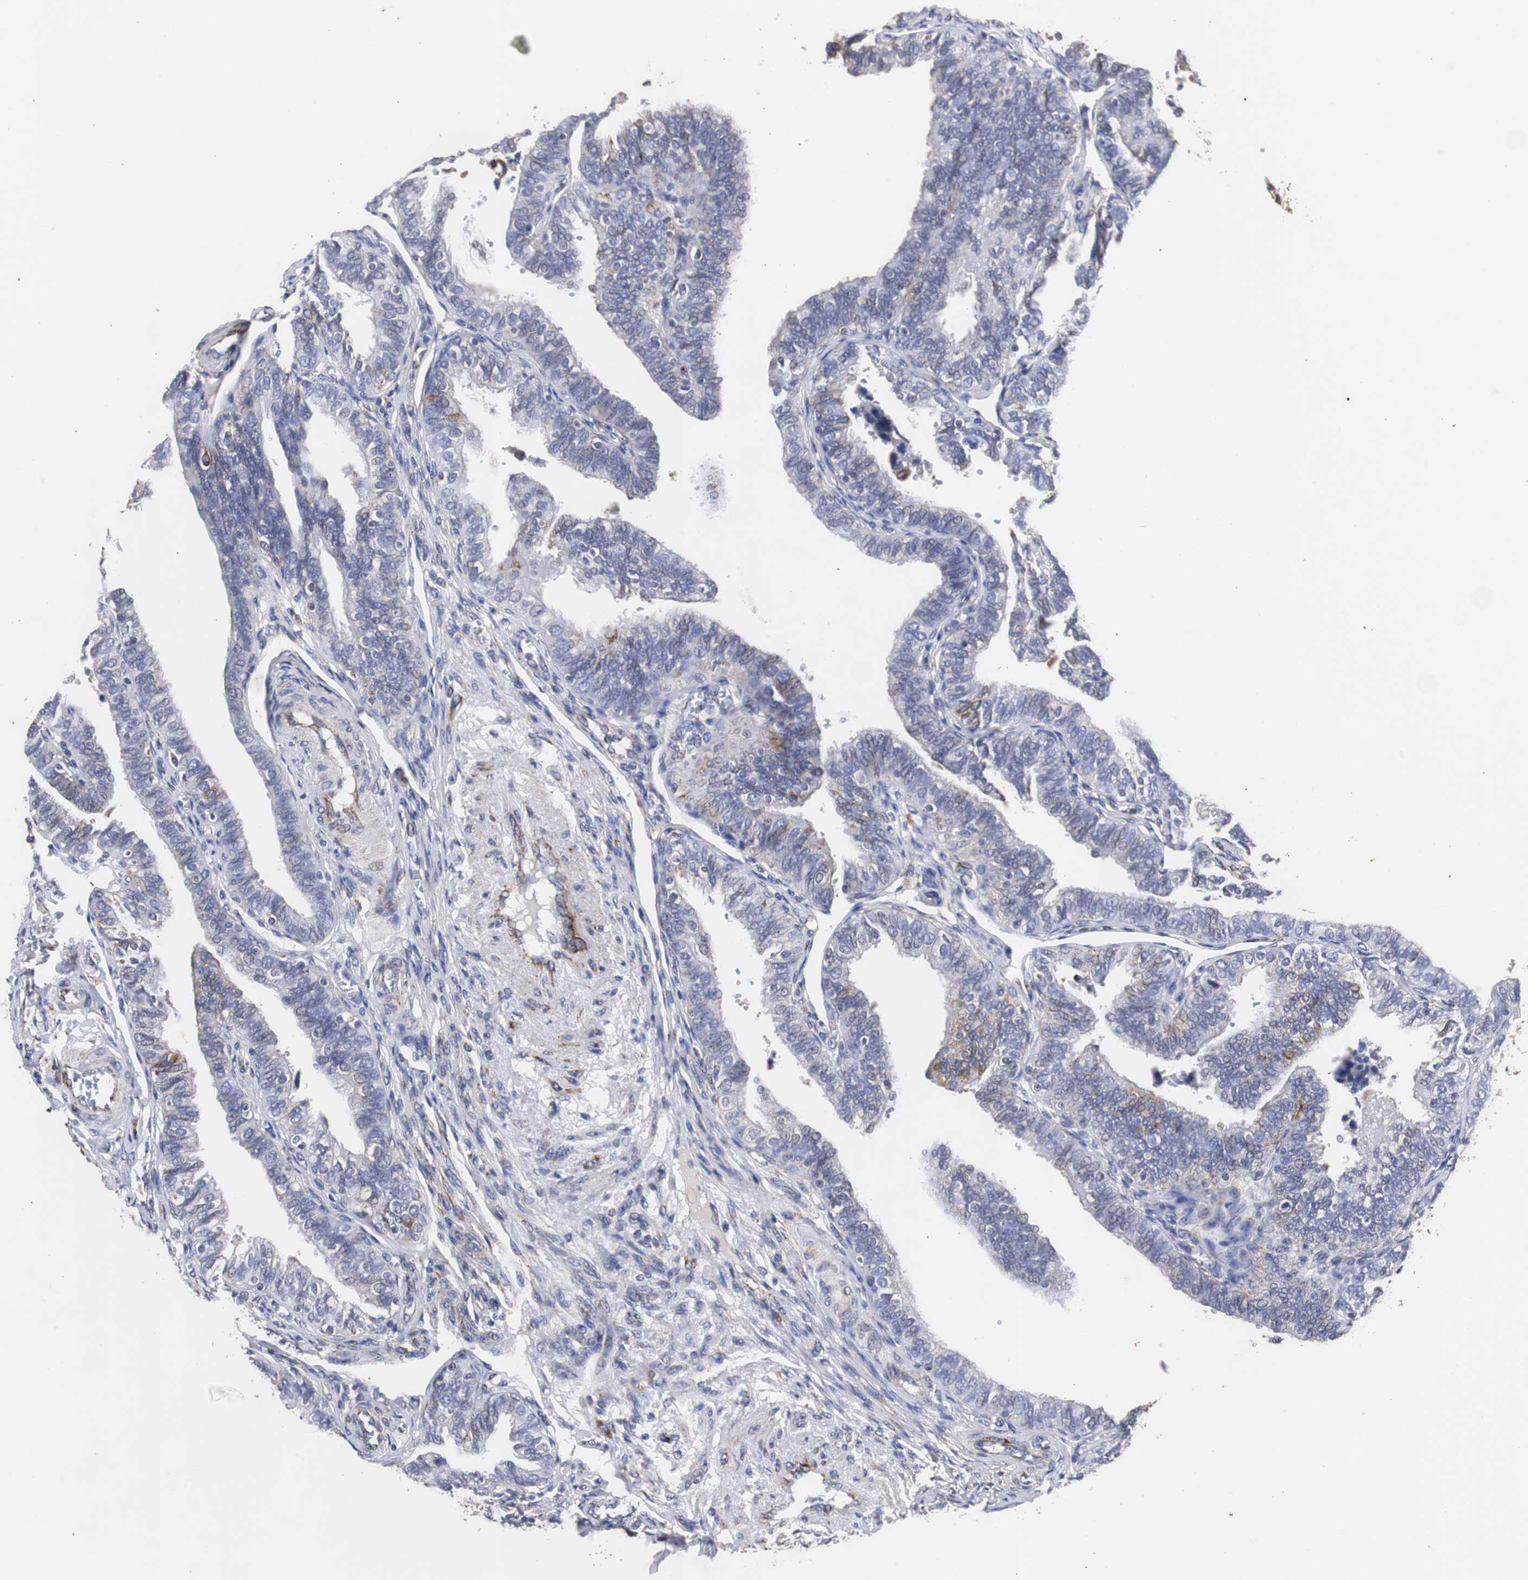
{"staining": {"intensity": "moderate", "quantity": ">75%", "location": "cytoplasmic/membranous"}, "tissue": "fallopian tube", "cell_type": "Glandular cells", "image_type": "normal", "snomed": [{"axis": "morphology", "description": "Normal tissue, NOS"}, {"axis": "topography", "description": "Fallopian tube"}], "caption": "Immunohistochemistry image of unremarkable human fallopian tube stained for a protein (brown), which shows medium levels of moderate cytoplasmic/membranous expression in about >75% of glandular cells.", "gene": "HSD17B10", "patient": {"sex": "female", "age": 46}}